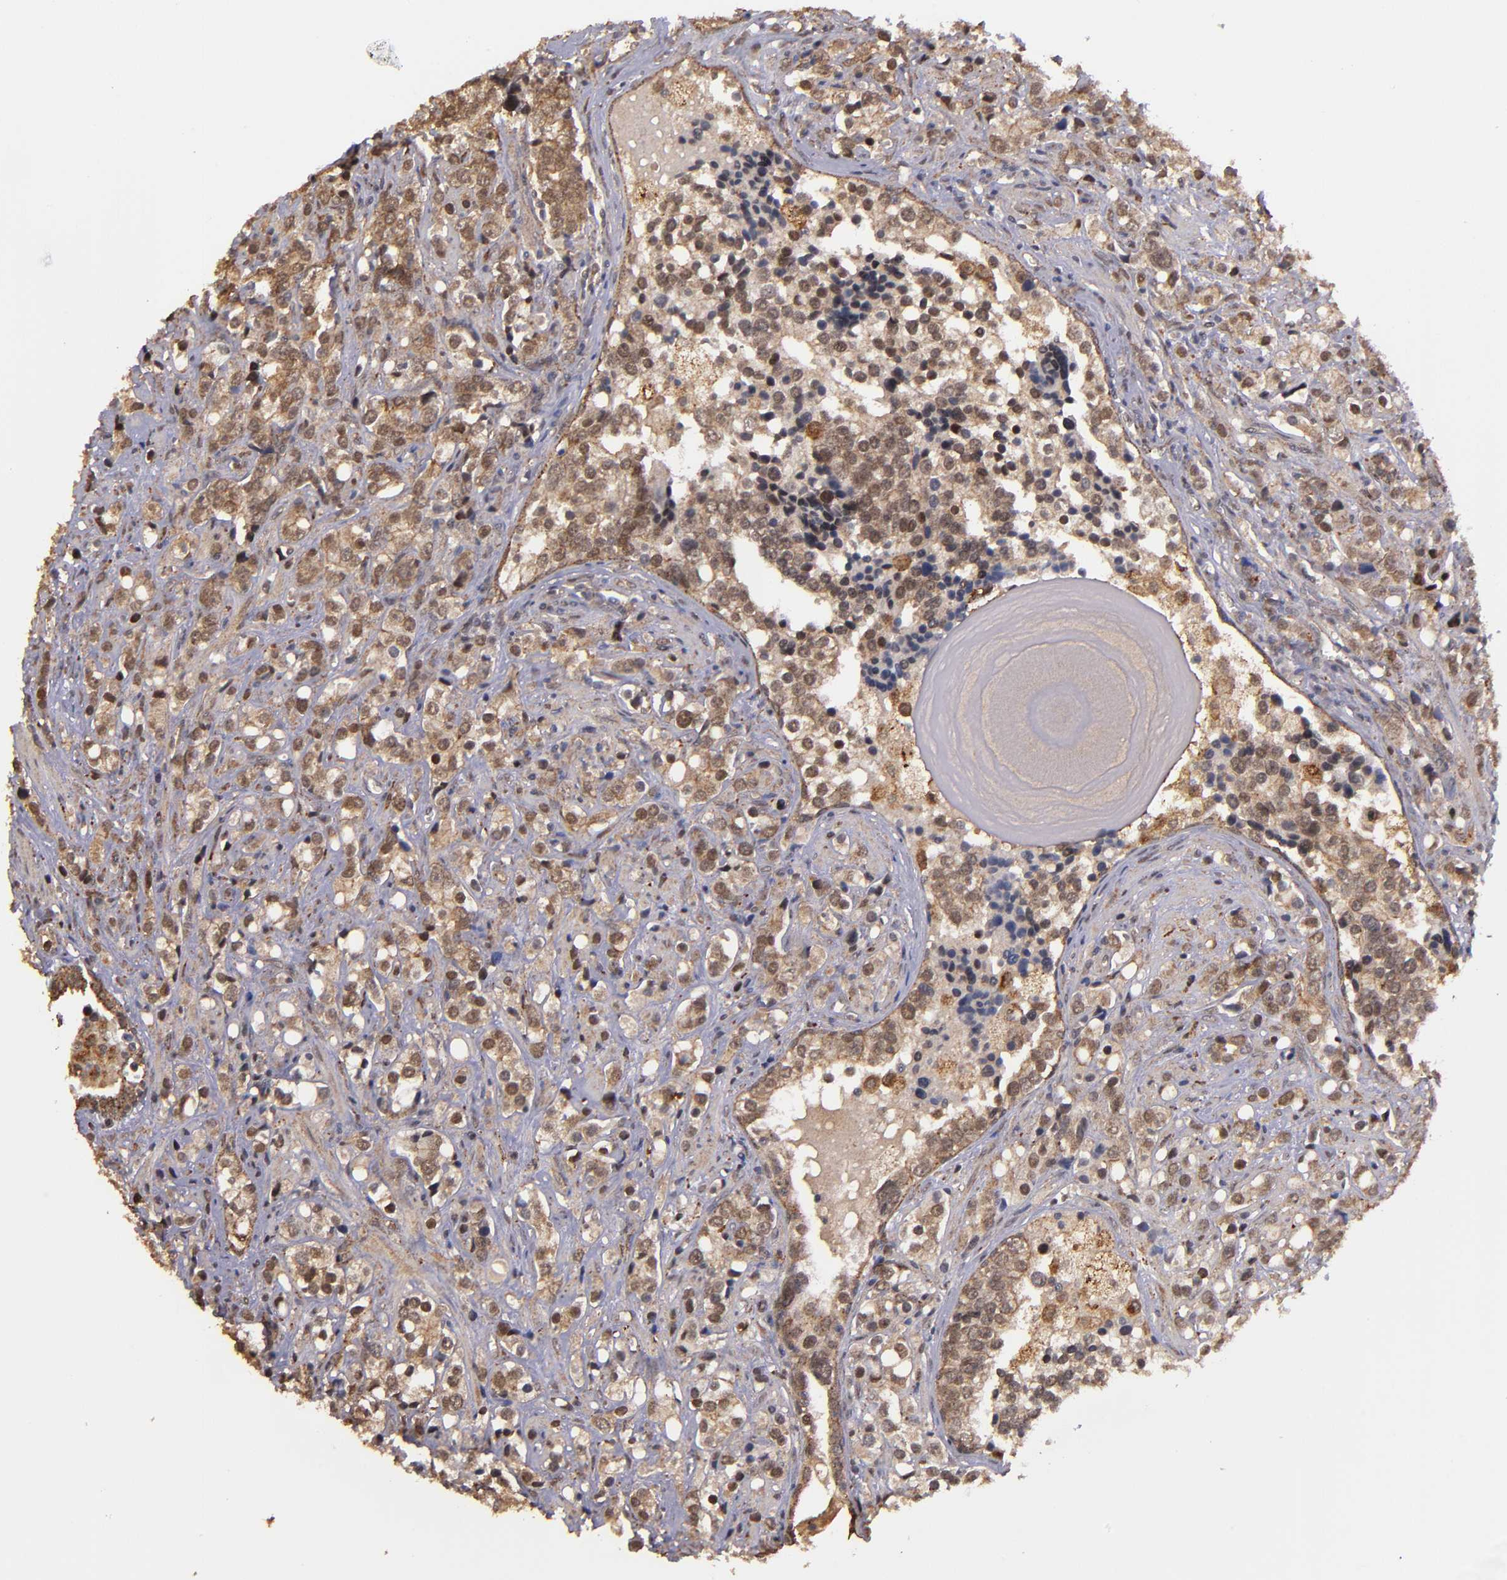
{"staining": {"intensity": "moderate", "quantity": ">75%", "location": "cytoplasmic/membranous,nuclear"}, "tissue": "prostate cancer", "cell_type": "Tumor cells", "image_type": "cancer", "snomed": [{"axis": "morphology", "description": "Adenocarcinoma, High grade"}, {"axis": "topography", "description": "Prostate"}], "caption": "Brown immunohistochemical staining in human prostate cancer (adenocarcinoma (high-grade)) displays moderate cytoplasmic/membranous and nuclear expression in about >75% of tumor cells.", "gene": "SIPA1L1", "patient": {"sex": "male", "age": 71}}